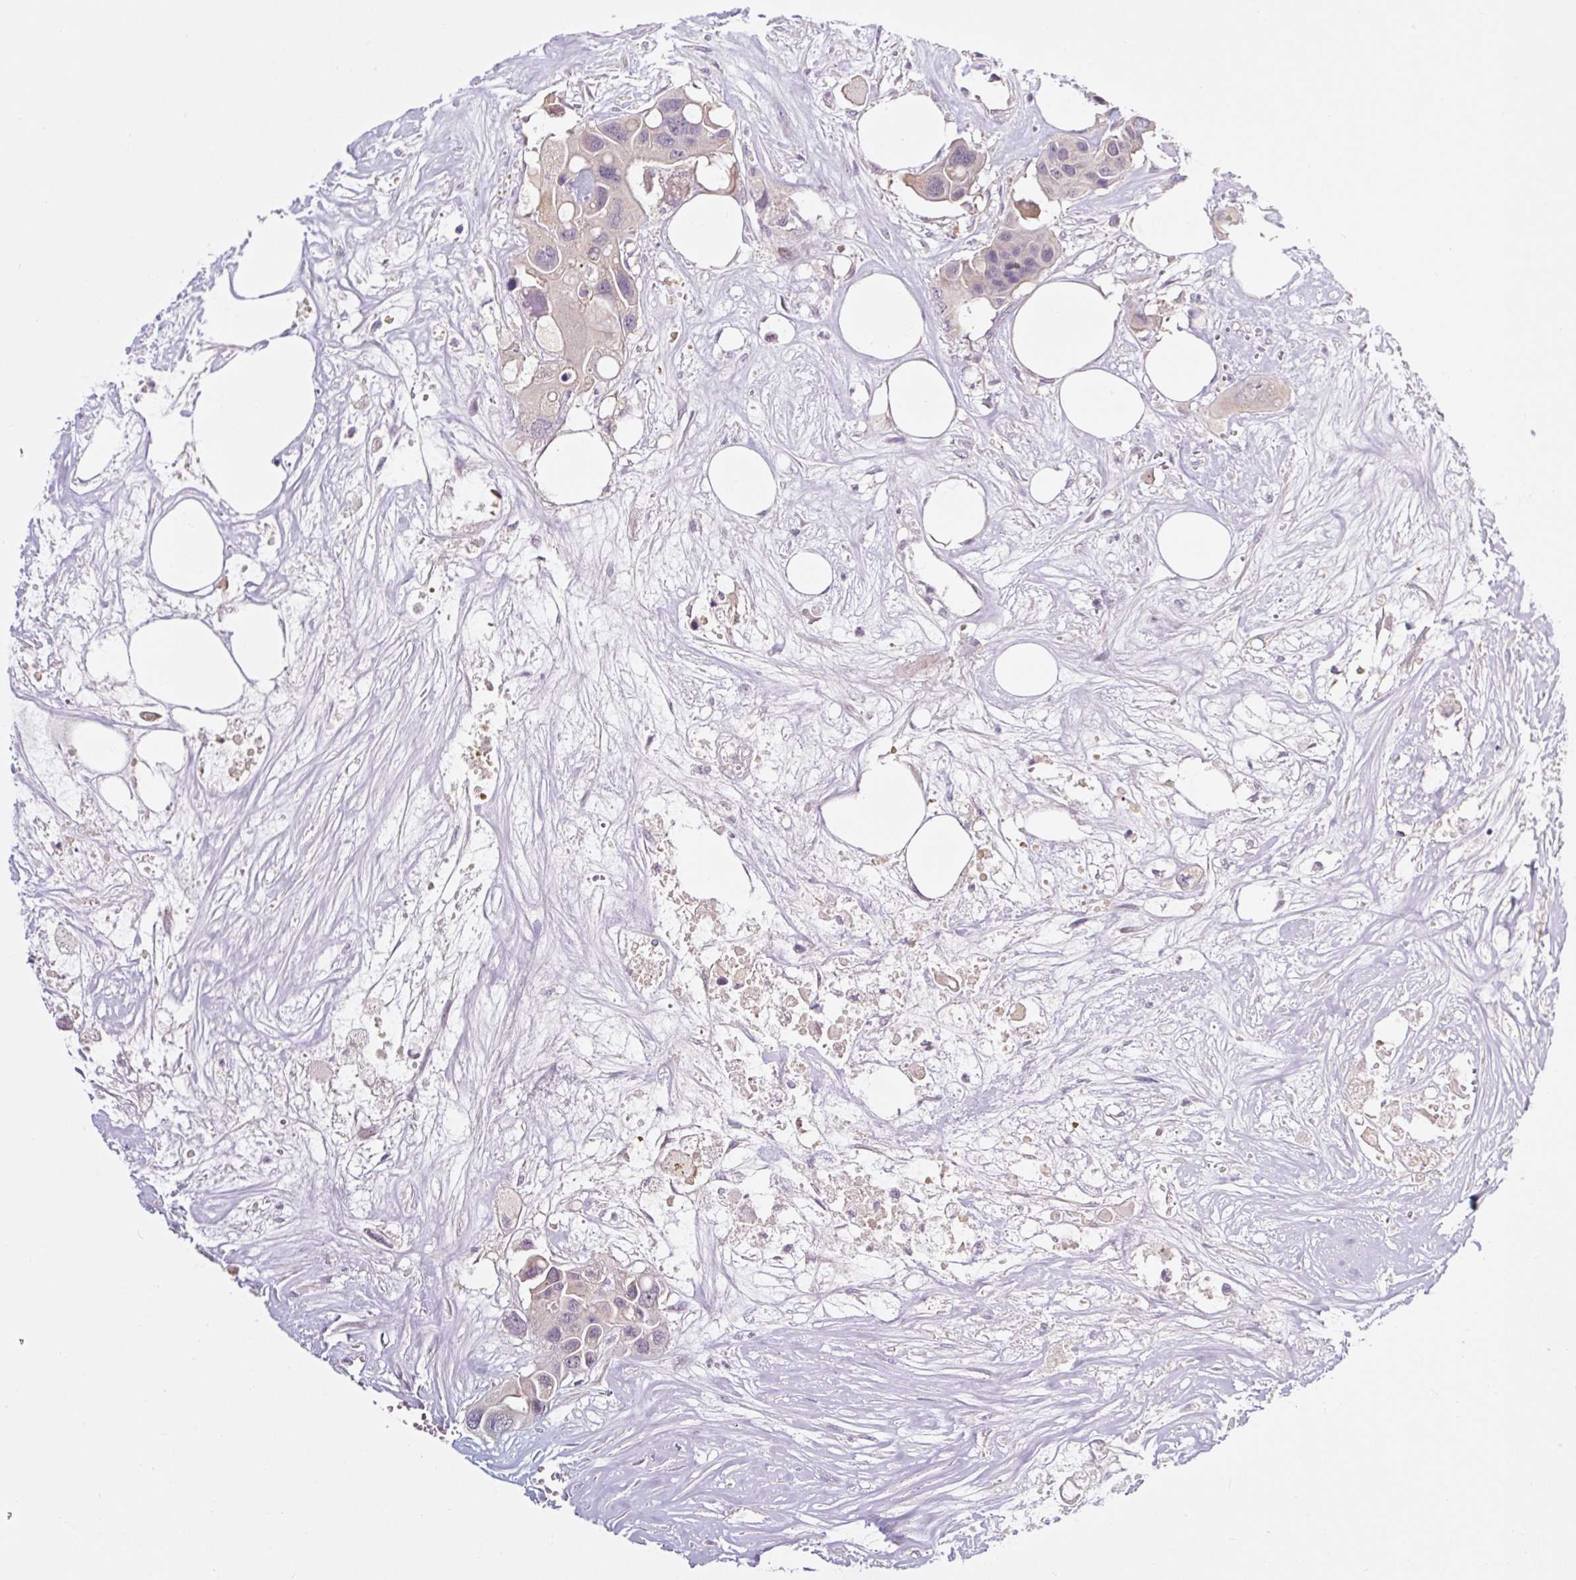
{"staining": {"intensity": "negative", "quantity": "none", "location": "none"}, "tissue": "colorectal cancer", "cell_type": "Tumor cells", "image_type": "cancer", "snomed": [{"axis": "morphology", "description": "Adenocarcinoma, NOS"}, {"axis": "topography", "description": "Colon"}], "caption": "High power microscopy image of an IHC histopathology image of adenocarcinoma (colorectal), revealing no significant staining in tumor cells.", "gene": "PRKAA2", "patient": {"sex": "male", "age": 77}}